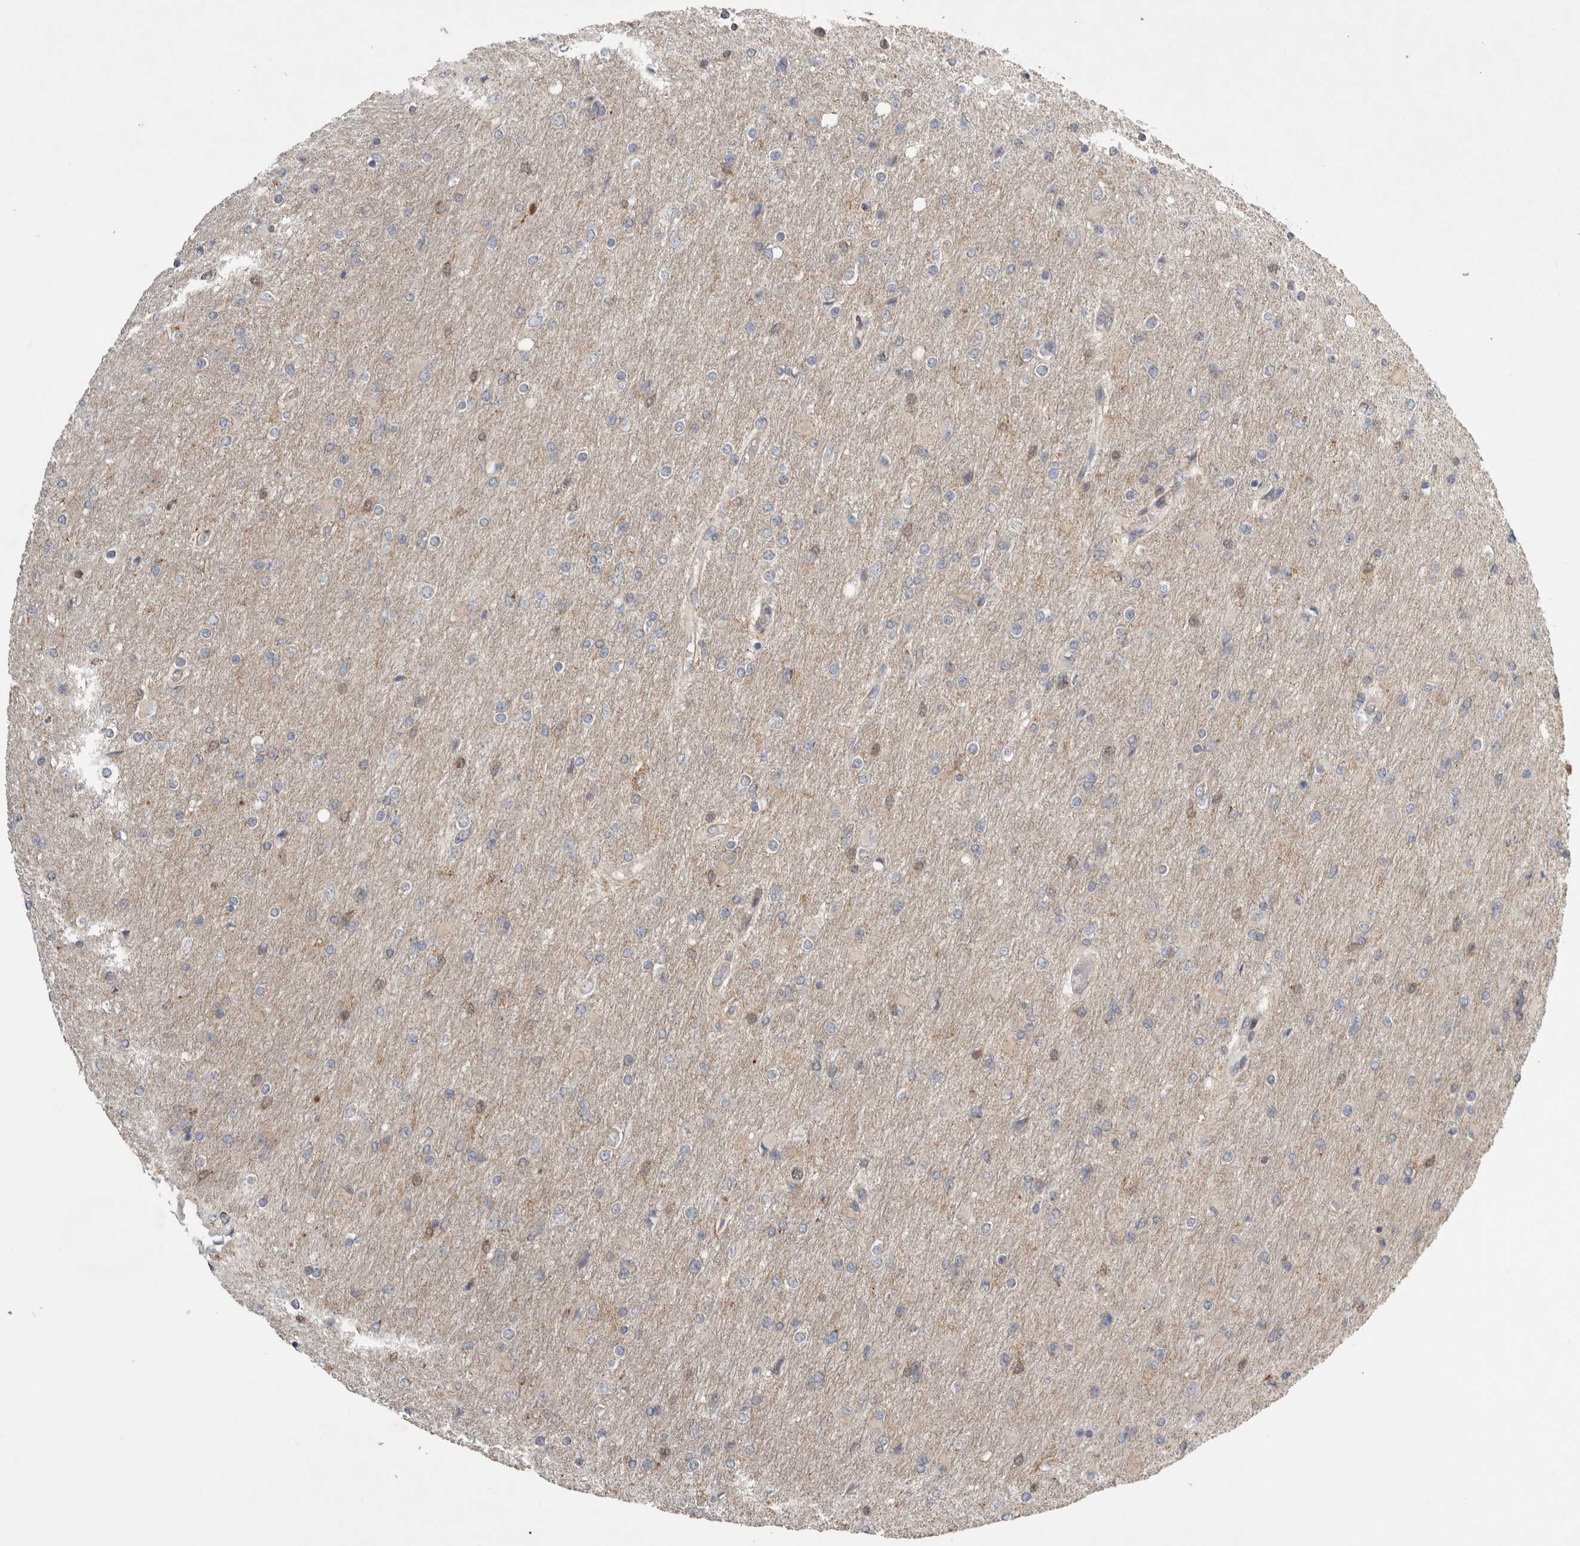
{"staining": {"intensity": "weak", "quantity": "<25%", "location": "cytoplasmic/membranous"}, "tissue": "glioma", "cell_type": "Tumor cells", "image_type": "cancer", "snomed": [{"axis": "morphology", "description": "Glioma, malignant, High grade"}, {"axis": "topography", "description": "Cerebral cortex"}], "caption": "This image is of malignant high-grade glioma stained with immunohistochemistry to label a protein in brown with the nuclei are counter-stained blue. There is no expression in tumor cells. (DAB (3,3'-diaminobenzidine) immunohistochemistry, high magnification).", "gene": "KCNIP1", "patient": {"sex": "female", "age": 36}}